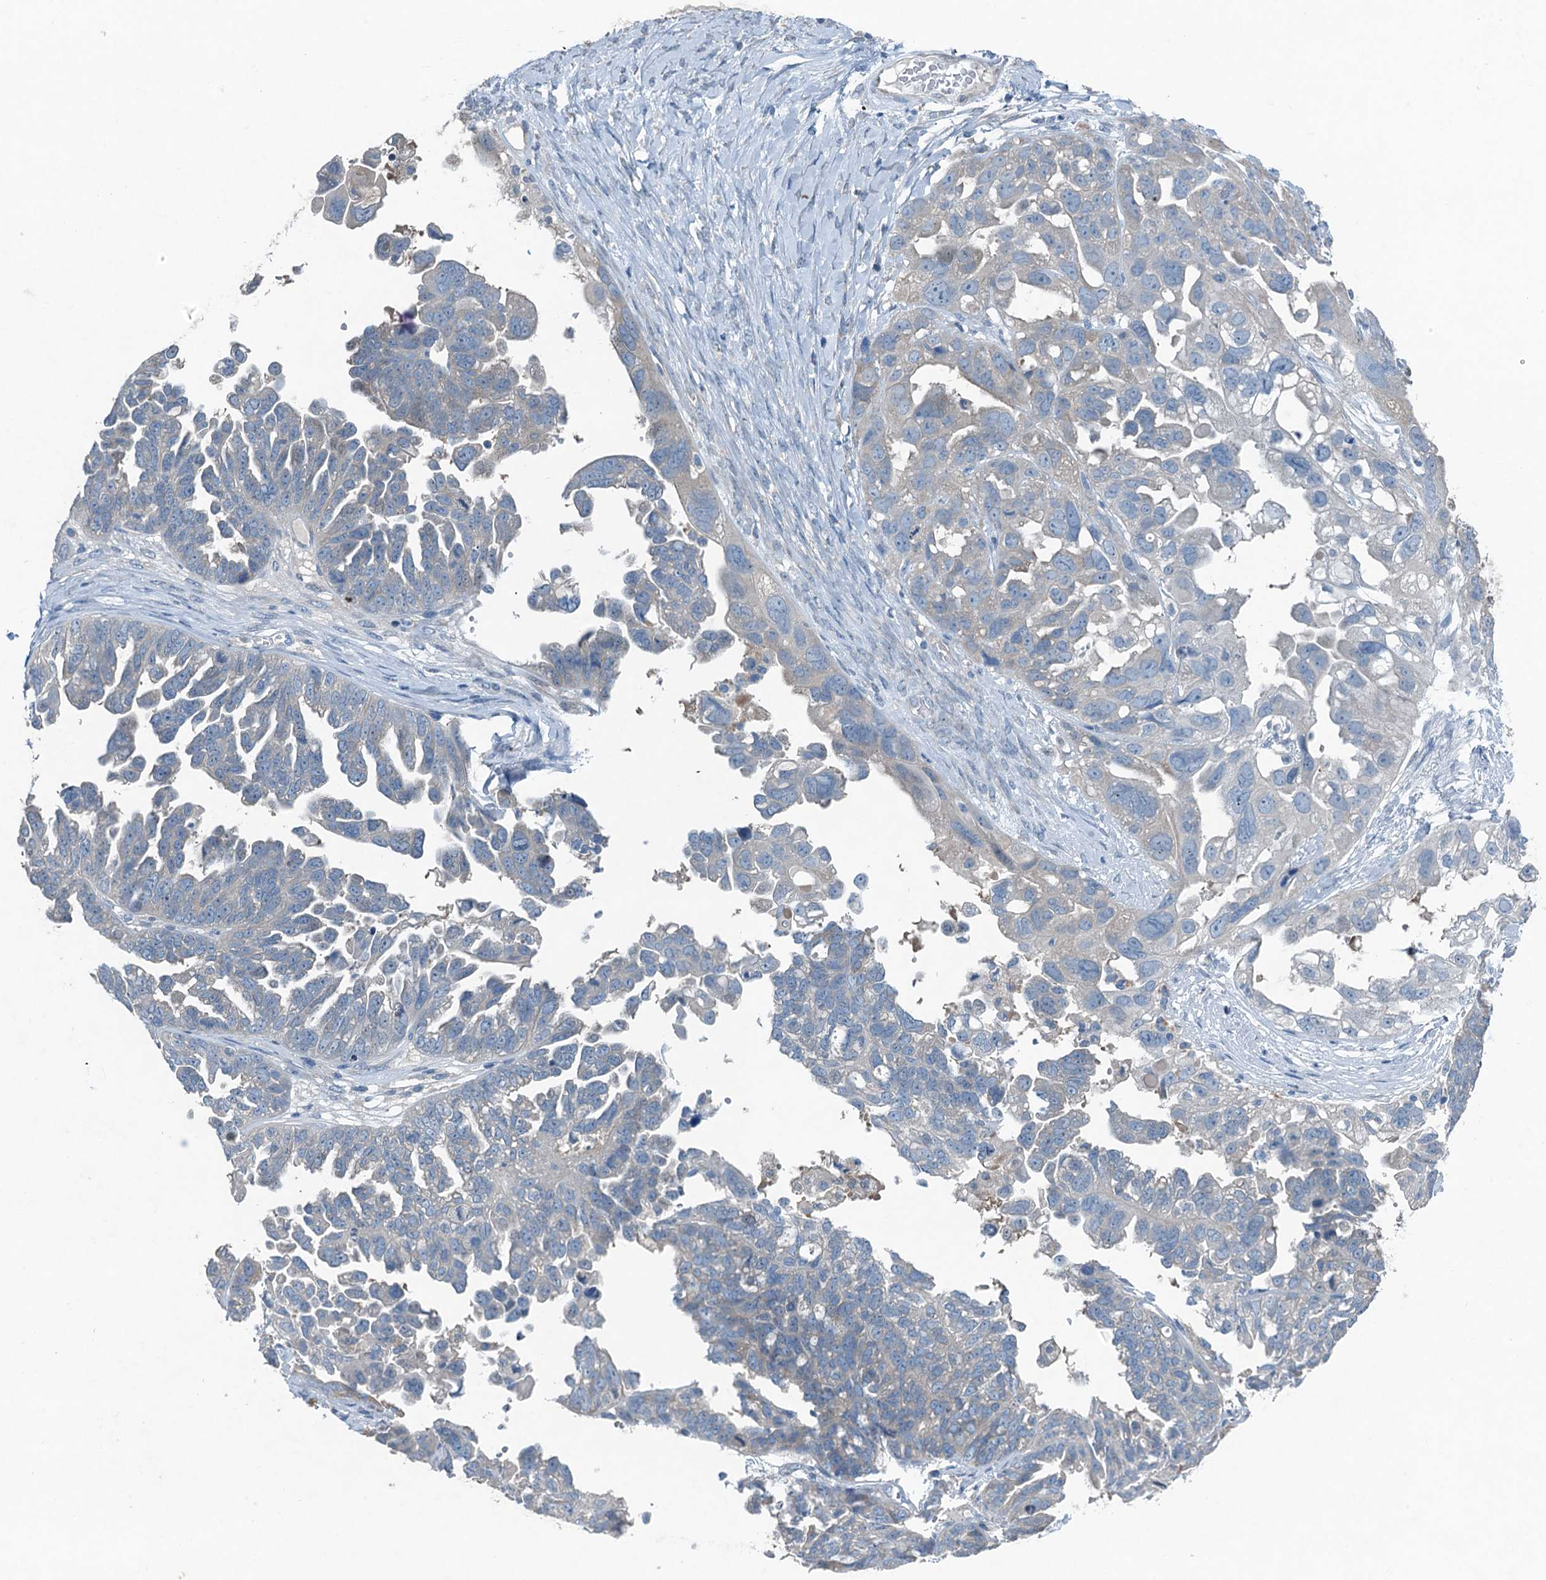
{"staining": {"intensity": "negative", "quantity": "none", "location": "none"}, "tissue": "ovarian cancer", "cell_type": "Tumor cells", "image_type": "cancer", "snomed": [{"axis": "morphology", "description": "Cystadenocarcinoma, serous, NOS"}, {"axis": "topography", "description": "Ovary"}], "caption": "A high-resolution histopathology image shows immunohistochemistry staining of ovarian cancer, which shows no significant expression in tumor cells.", "gene": "CBLIF", "patient": {"sex": "female", "age": 79}}